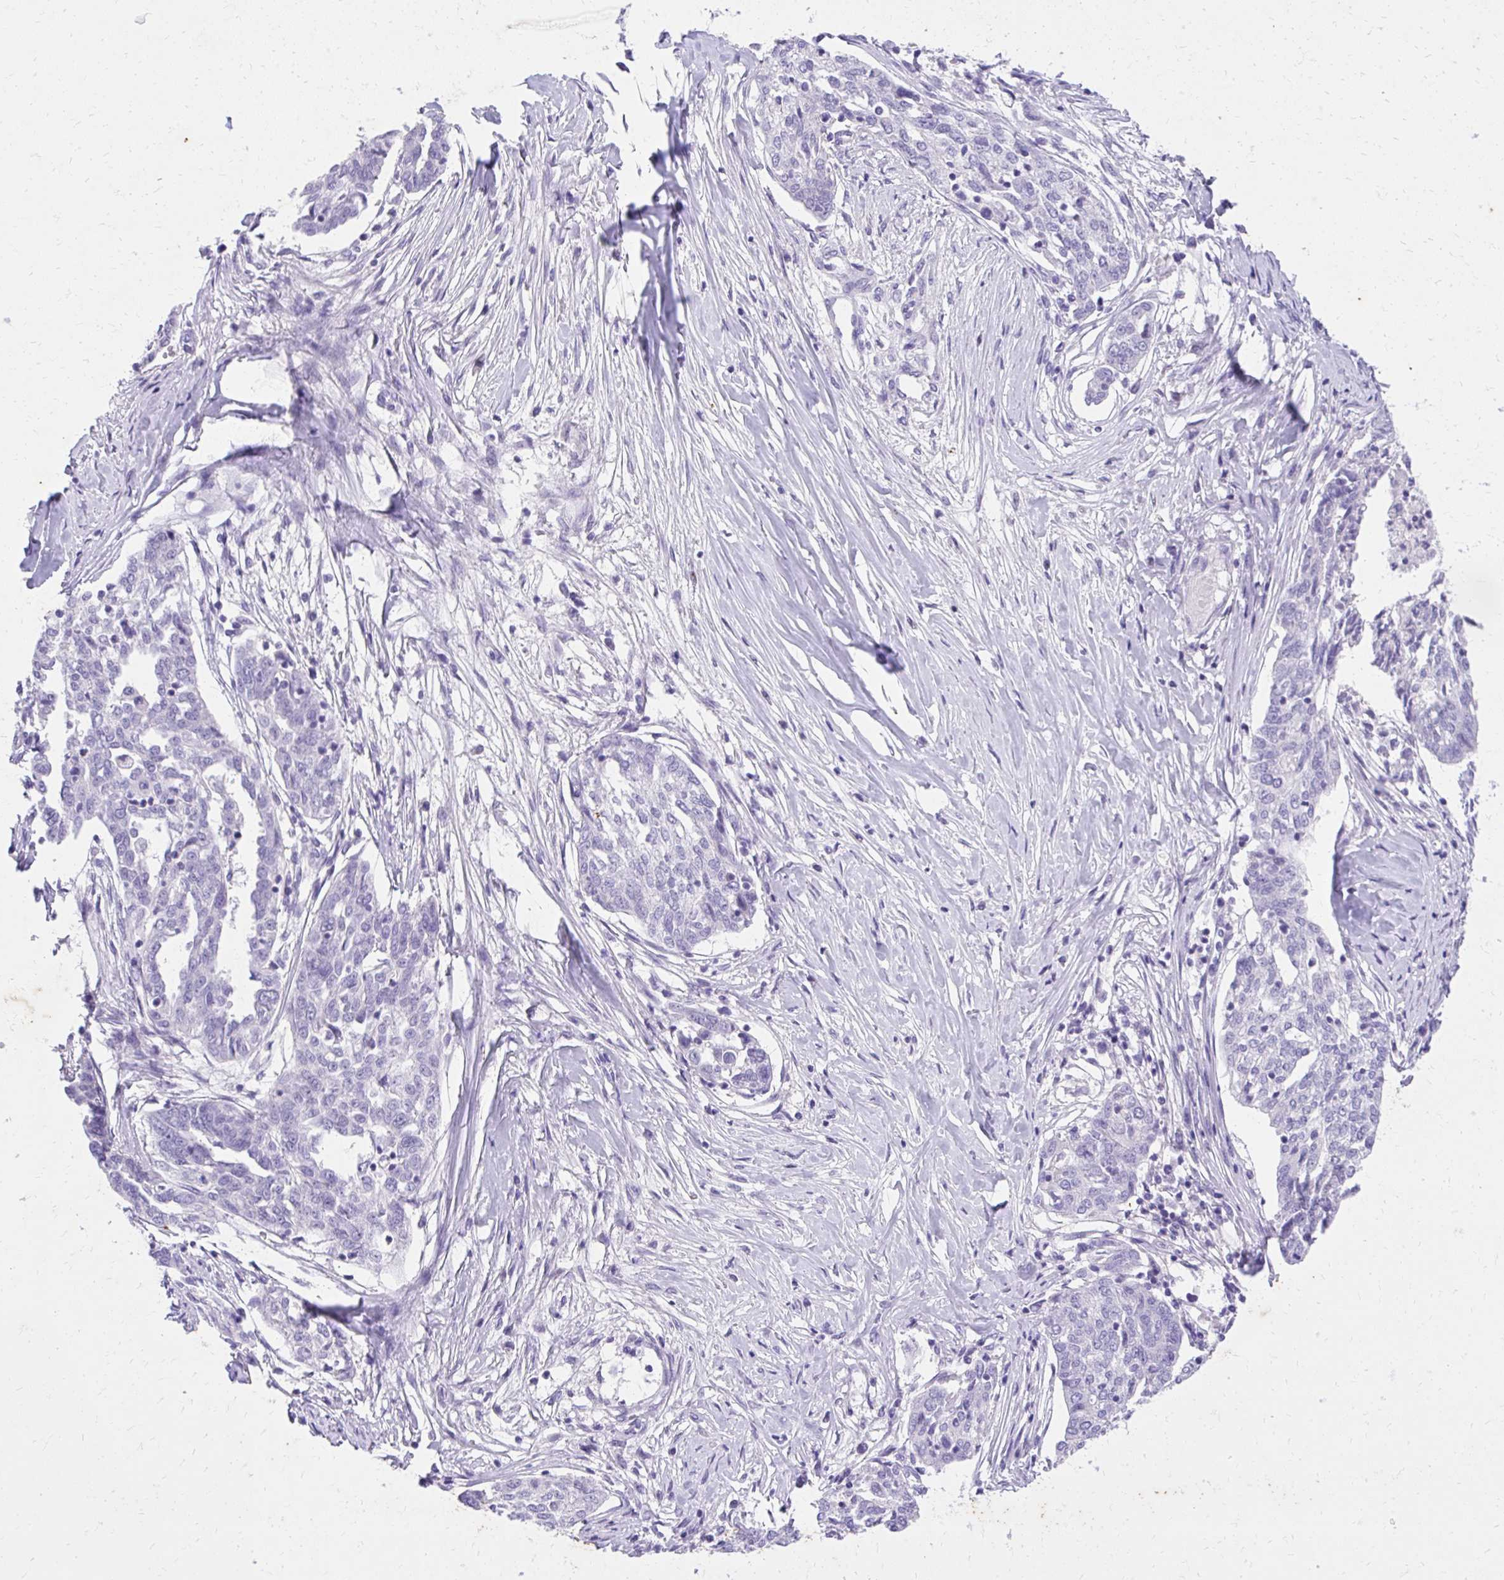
{"staining": {"intensity": "negative", "quantity": "none", "location": "none"}, "tissue": "ovarian cancer", "cell_type": "Tumor cells", "image_type": "cancer", "snomed": [{"axis": "morphology", "description": "Cystadenocarcinoma, serous, NOS"}, {"axis": "topography", "description": "Ovary"}], "caption": "High magnification brightfield microscopy of ovarian cancer stained with DAB (brown) and counterstained with hematoxylin (blue): tumor cells show no significant expression.", "gene": "KLK1", "patient": {"sex": "female", "age": 67}}